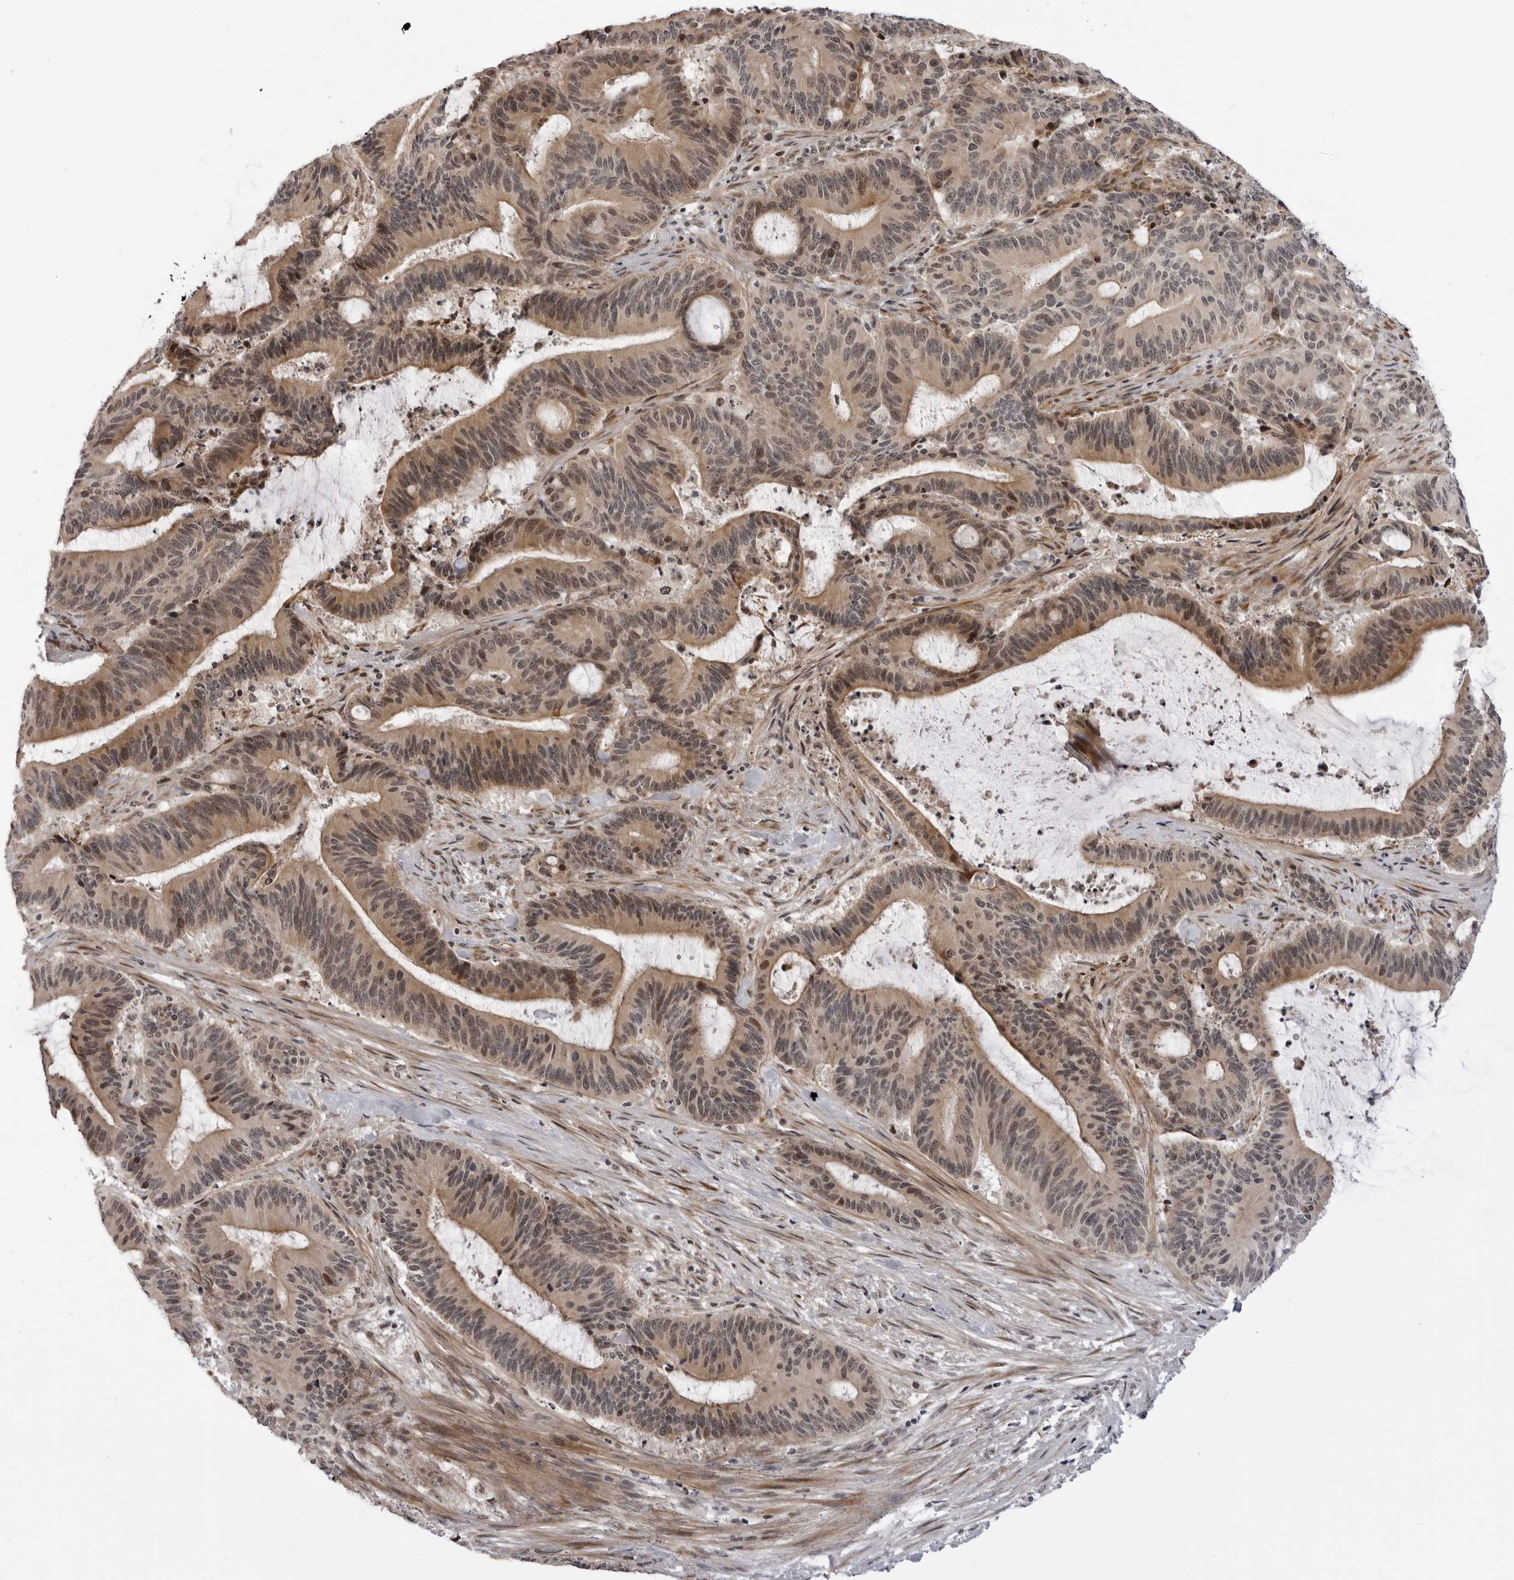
{"staining": {"intensity": "moderate", "quantity": ">75%", "location": "cytoplasmic/membranous,nuclear"}, "tissue": "liver cancer", "cell_type": "Tumor cells", "image_type": "cancer", "snomed": [{"axis": "morphology", "description": "Normal tissue, NOS"}, {"axis": "morphology", "description": "Cholangiocarcinoma"}, {"axis": "topography", "description": "Liver"}, {"axis": "topography", "description": "Peripheral nerve tissue"}], "caption": "There is medium levels of moderate cytoplasmic/membranous and nuclear positivity in tumor cells of liver cancer (cholangiocarcinoma), as demonstrated by immunohistochemical staining (brown color).", "gene": "ALPK2", "patient": {"sex": "female", "age": 73}}